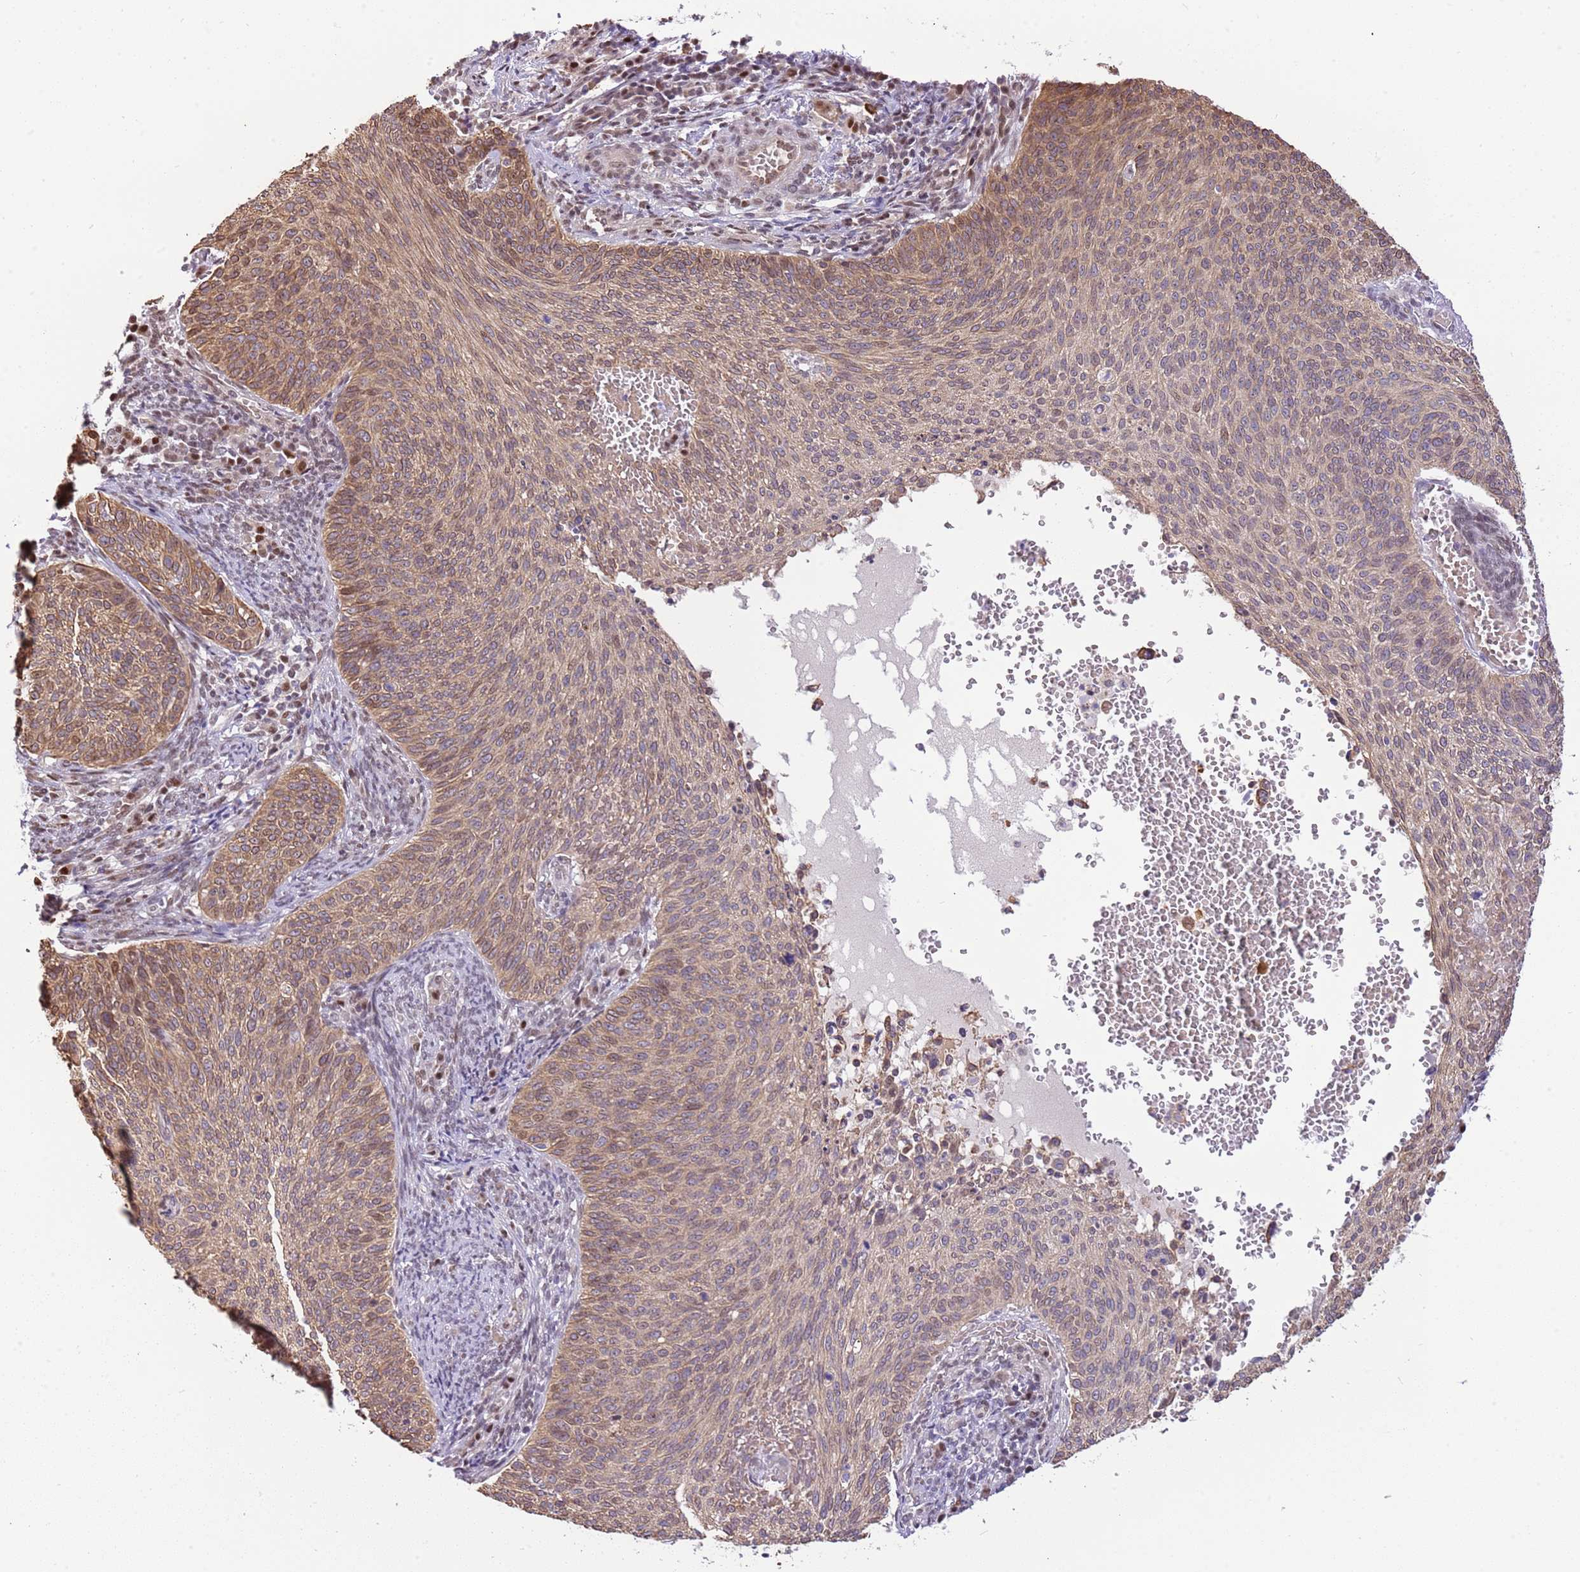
{"staining": {"intensity": "weak", "quantity": ">75%", "location": "cytoplasmic/membranous,nuclear"}, "tissue": "cervical cancer", "cell_type": "Tumor cells", "image_type": "cancer", "snomed": [{"axis": "morphology", "description": "Squamous cell carcinoma, NOS"}, {"axis": "topography", "description": "Cervix"}], "caption": "Immunohistochemistry (IHC) histopathology image of human cervical cancer stained for a protein (brown), which exhibits low levels of weak cytoplasmic/membranous and nuclear staining in about >75% of tumor cells.", "gene": "RFK", "patient": {"sex": "female", "age": 70}}